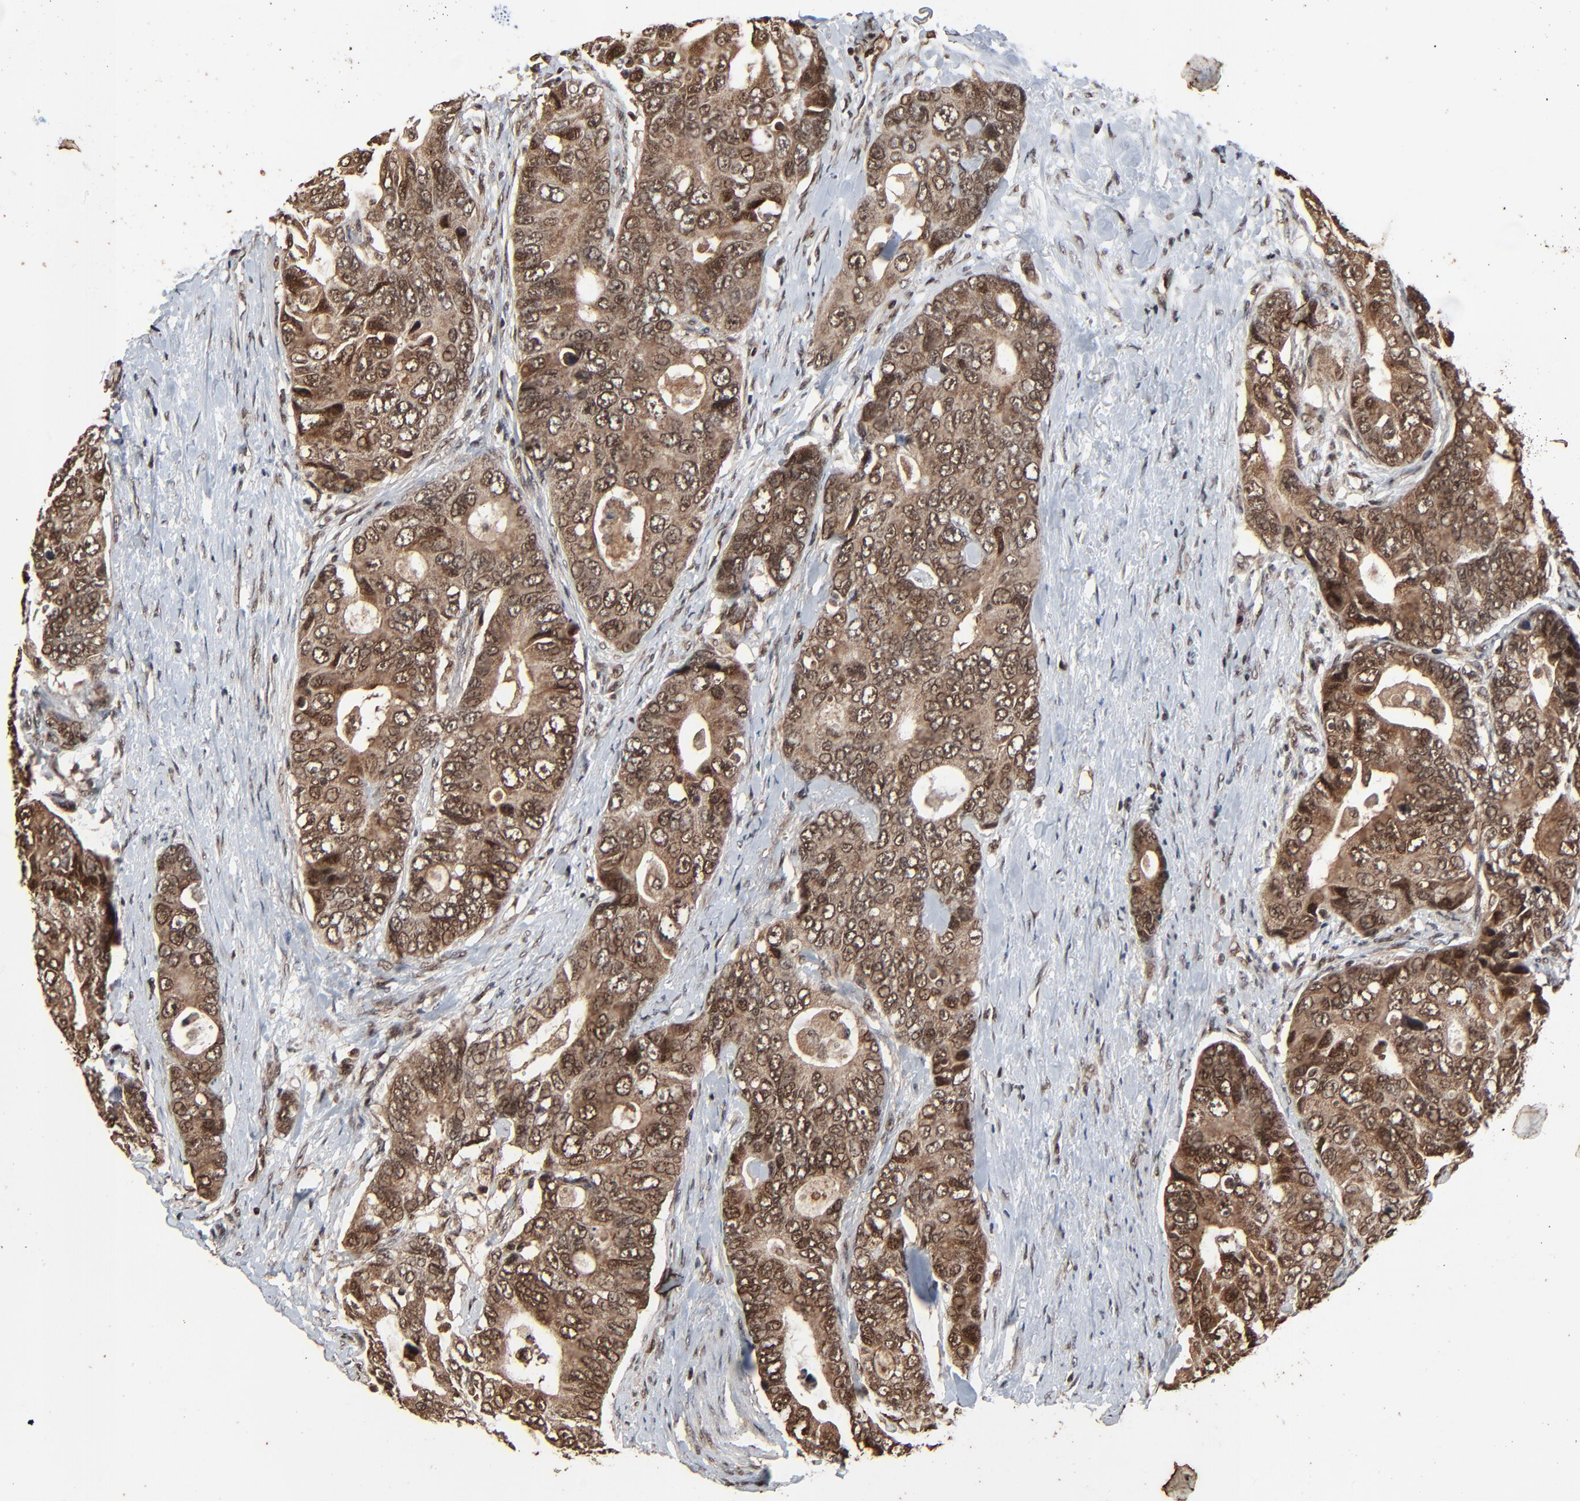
{"staining": {"intensity": "moderate", "quantity": ">75%", "location": "cytoplasmic/membranous,nuclear"}, "tissue": "colorectal cancer", "cell_type": "Tumor cells", "image_type": "cancer", "snomed": [{"axis": "morphology", "description": "Adenocarcinoma, NOS"}, {"axis": "topography", "description": "Rectum"}], "caption": "Colorectal adenocarcinoma stained for a protein displays moderate cytoplasmic/membranous and nuclear positivity in tumor cells.", "gene": "RHOJ", "patient": {"sex": "female", "age": 67}}